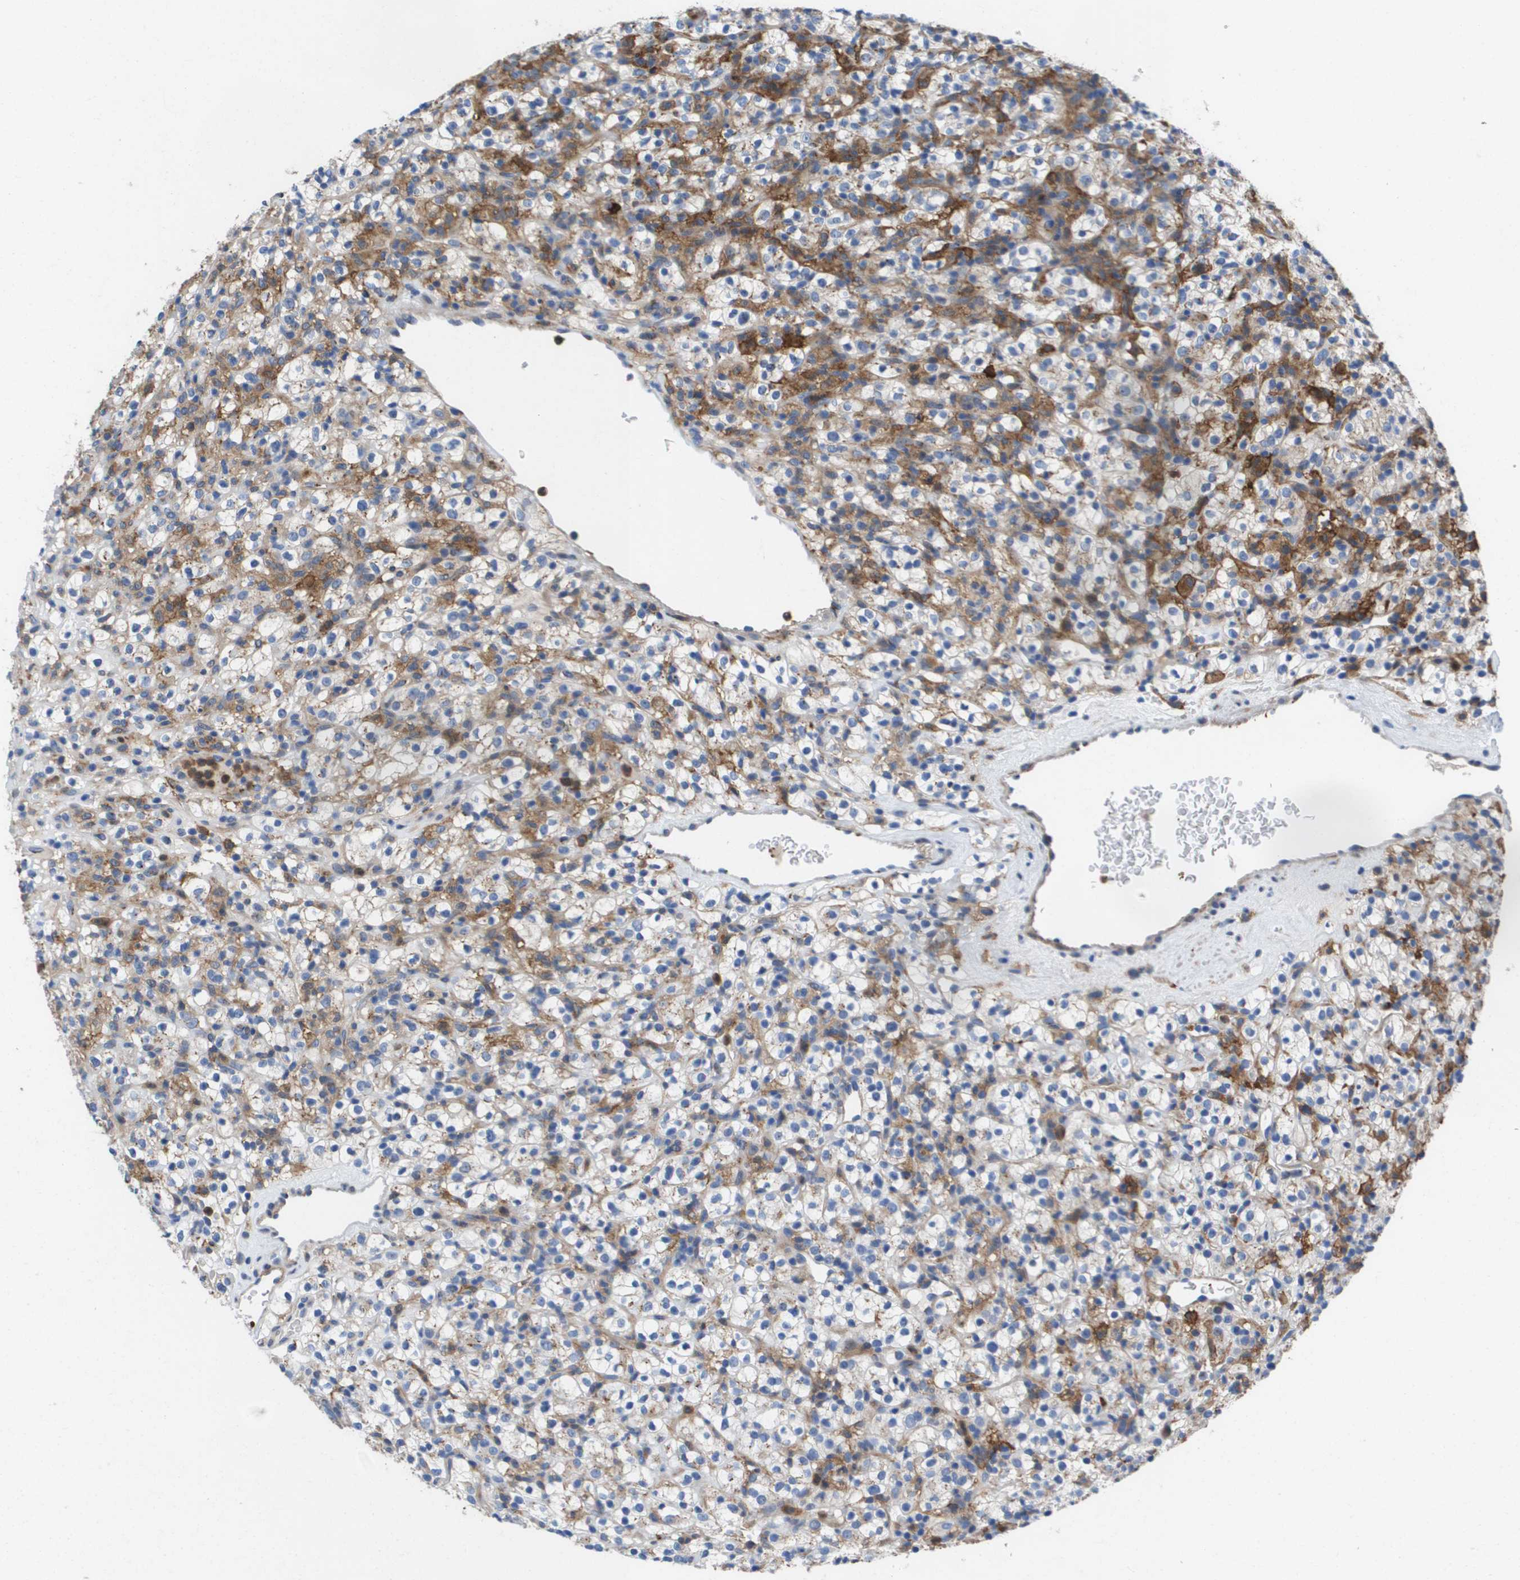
{"staining": {"intensity": "weak", "quantity": "<25%", "location": "cytoplasmic/membranous"}, "tissue": "renal cancer", "cell_type": "Tumor cells", "image_type": "cancer", "snomed": [{"axis": "morphology", "description": "Normal tissue, NOS"}, {"axis": "morphology", "description": "Adenocarcinoma, NOS"}, {"axis": "topography", "description": "Kidney"}], "caption": "Immunohistochemistry micrograph of human renal adenocarcinoma stained for a protein (brown), which shows no positivity in tumor cells. (Stains: DAB IHC with hematoxylin counter stain, Microscopy: brightfield microscopy at high magnification).", "gene": "SLC37A2", "patient": {"sex": "female", "age": 72}}